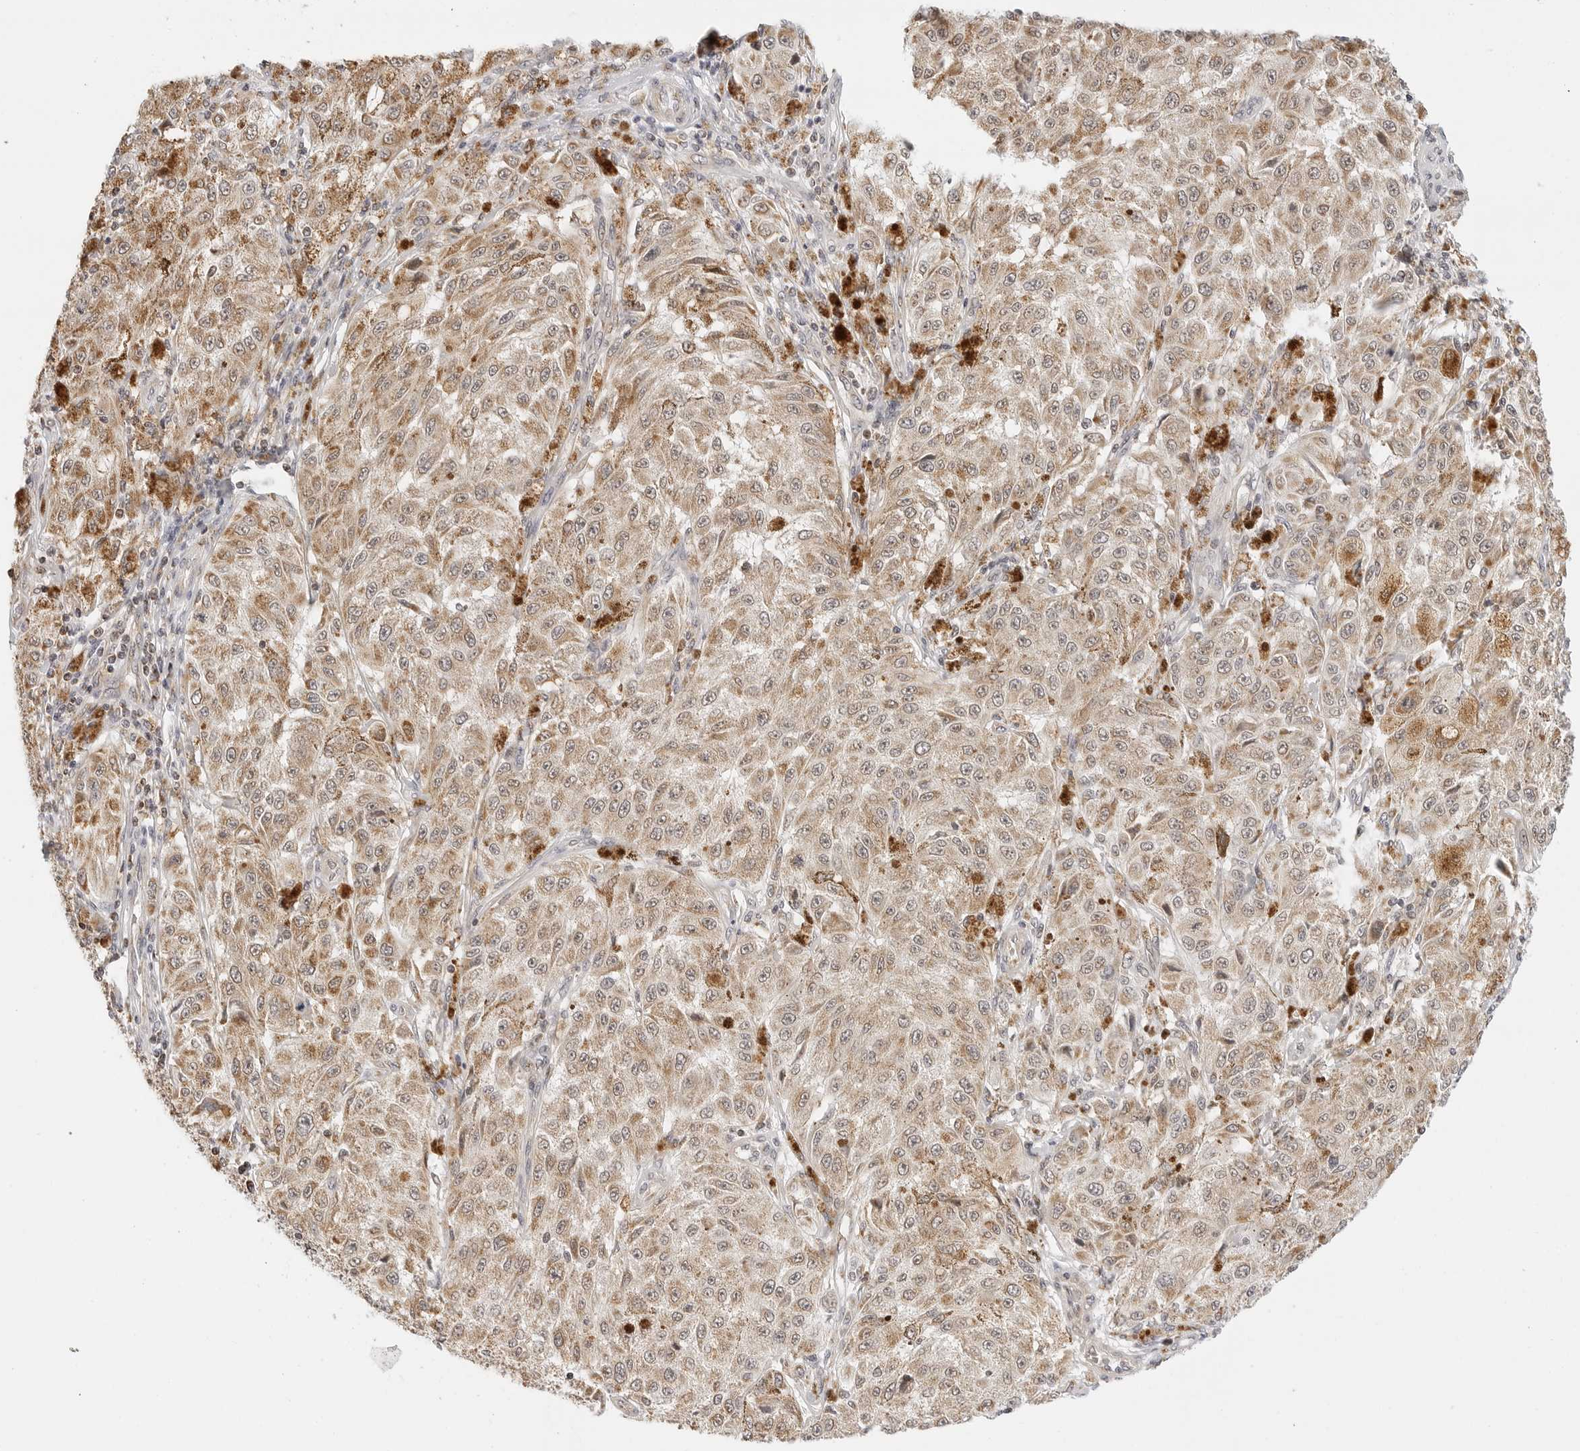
{"staining": {"intensity": "weak", "quantity": ">75%", "location": "cytoplasmic/membranous,nuclear"}, "tissue": "melanoma", "cell_type": "Tumor cells", "image_type": "cancer", "snomed": [{"axis": "morphology", "description": "Malignant melanoma, NOS"}, {"axis": "topography", "description": "Skin"}], "caption": "Protein expression analysis of malignant melanoma exhibits weak cytoplasmic/membranous and nuclear positivity in approximately >75% of tumor cells. The staining was performed using DAB (3,3'-diaminobenzidine), with brown indicating positive protein expression. Nuclei are stained blue with hematoxylin.", "gene": "GORAB", "patient": {"sex": "female", "age": 64}}